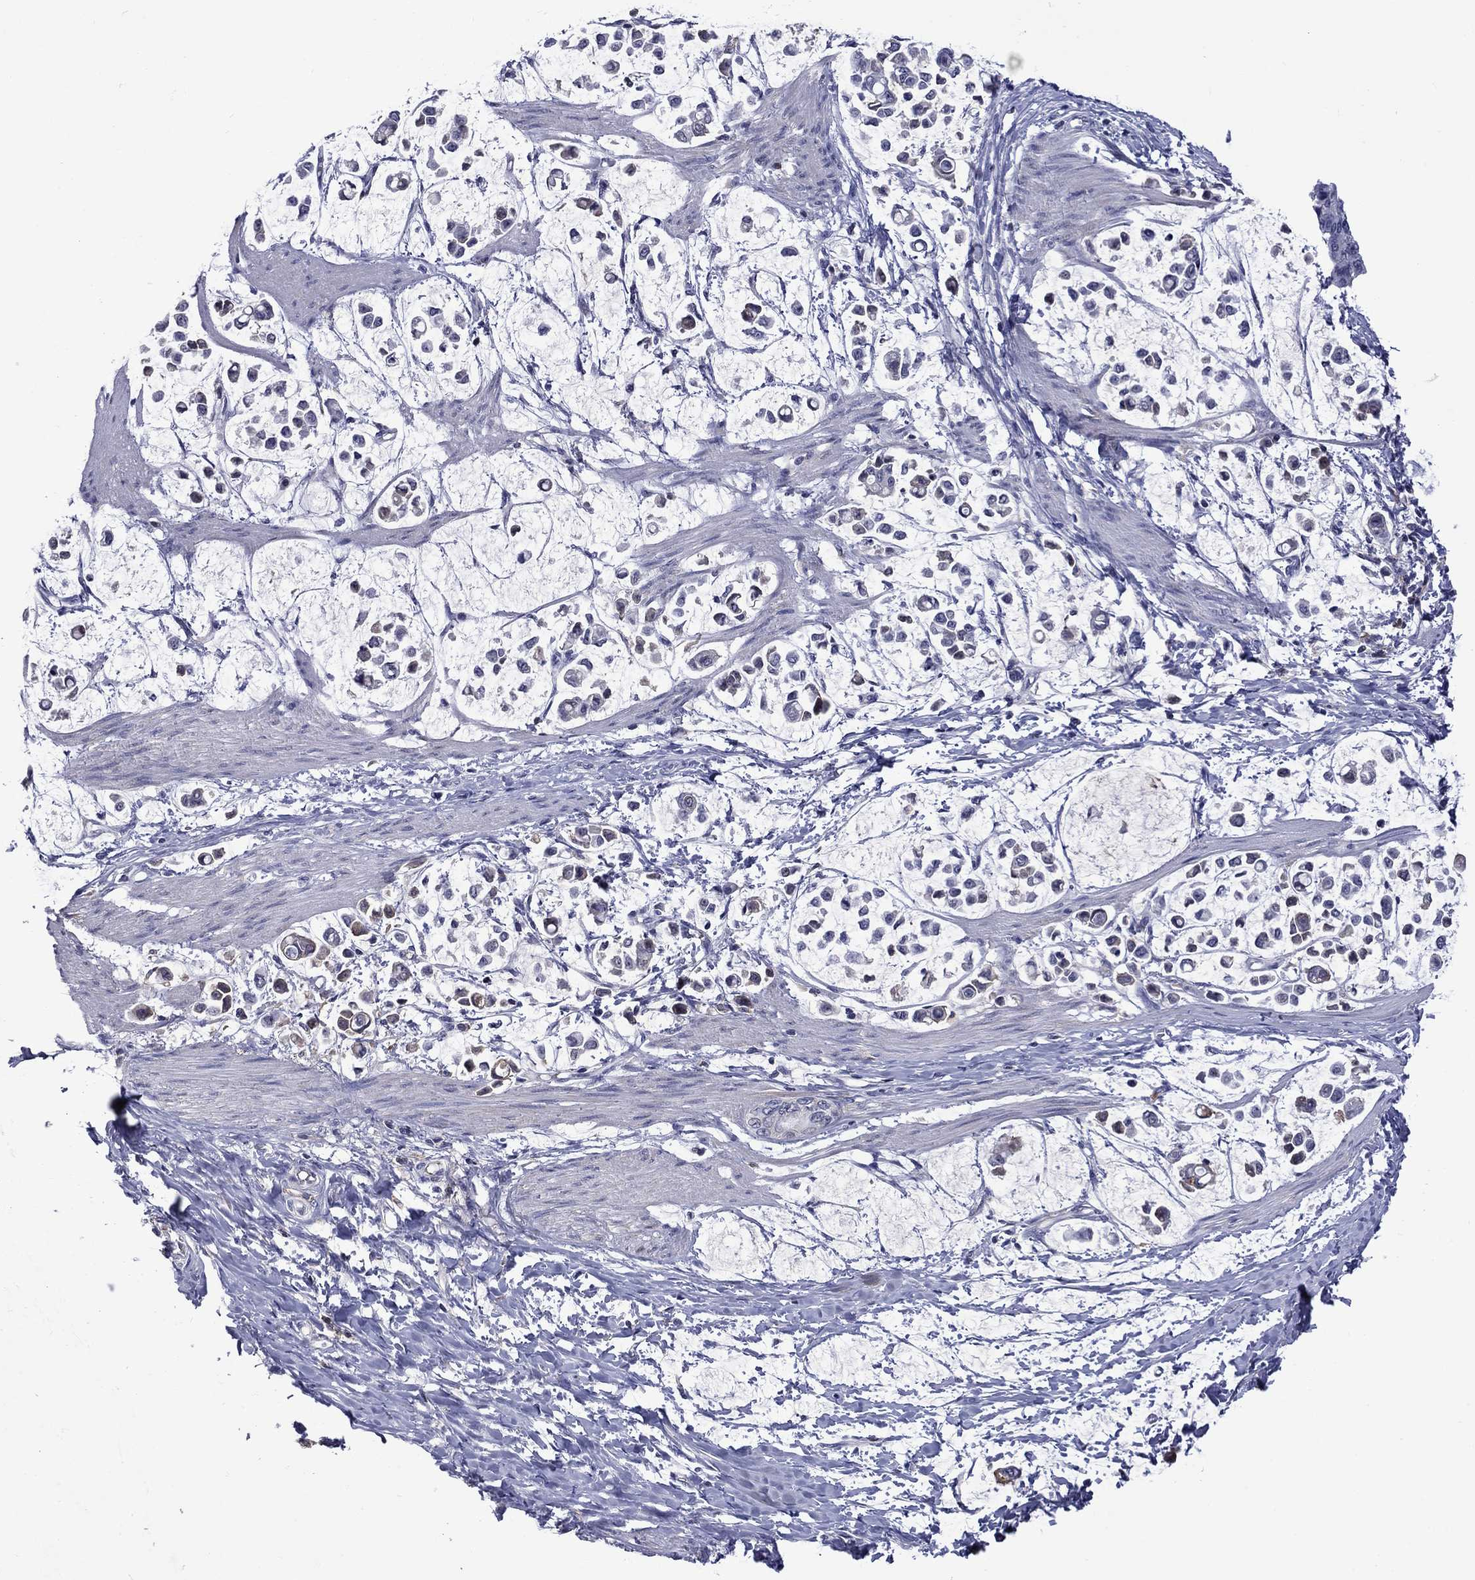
{"staining": {"intensity": "negative", "quantity": "none", "location": "none"}, "tissue": "stomach cancer", "cell_type": "Tumor cells", "image_type": "cancer", "snomed": [{"axis": "morphology", "description": "Adenocarcinoma, NOS"}, {"axis": "topography", "description": "Stomach"}], "caption": "Protein analysis of stomach adenocarcinoma displays no significant staining in tumor cells. The staining was performed using DAB to visualize the protein expression in brown, while the nuclei were stained in blue with hematoxylin (Magnification: 20x).", "gene": "APOA2", "patient": {"sex": "male", "age": 82}}